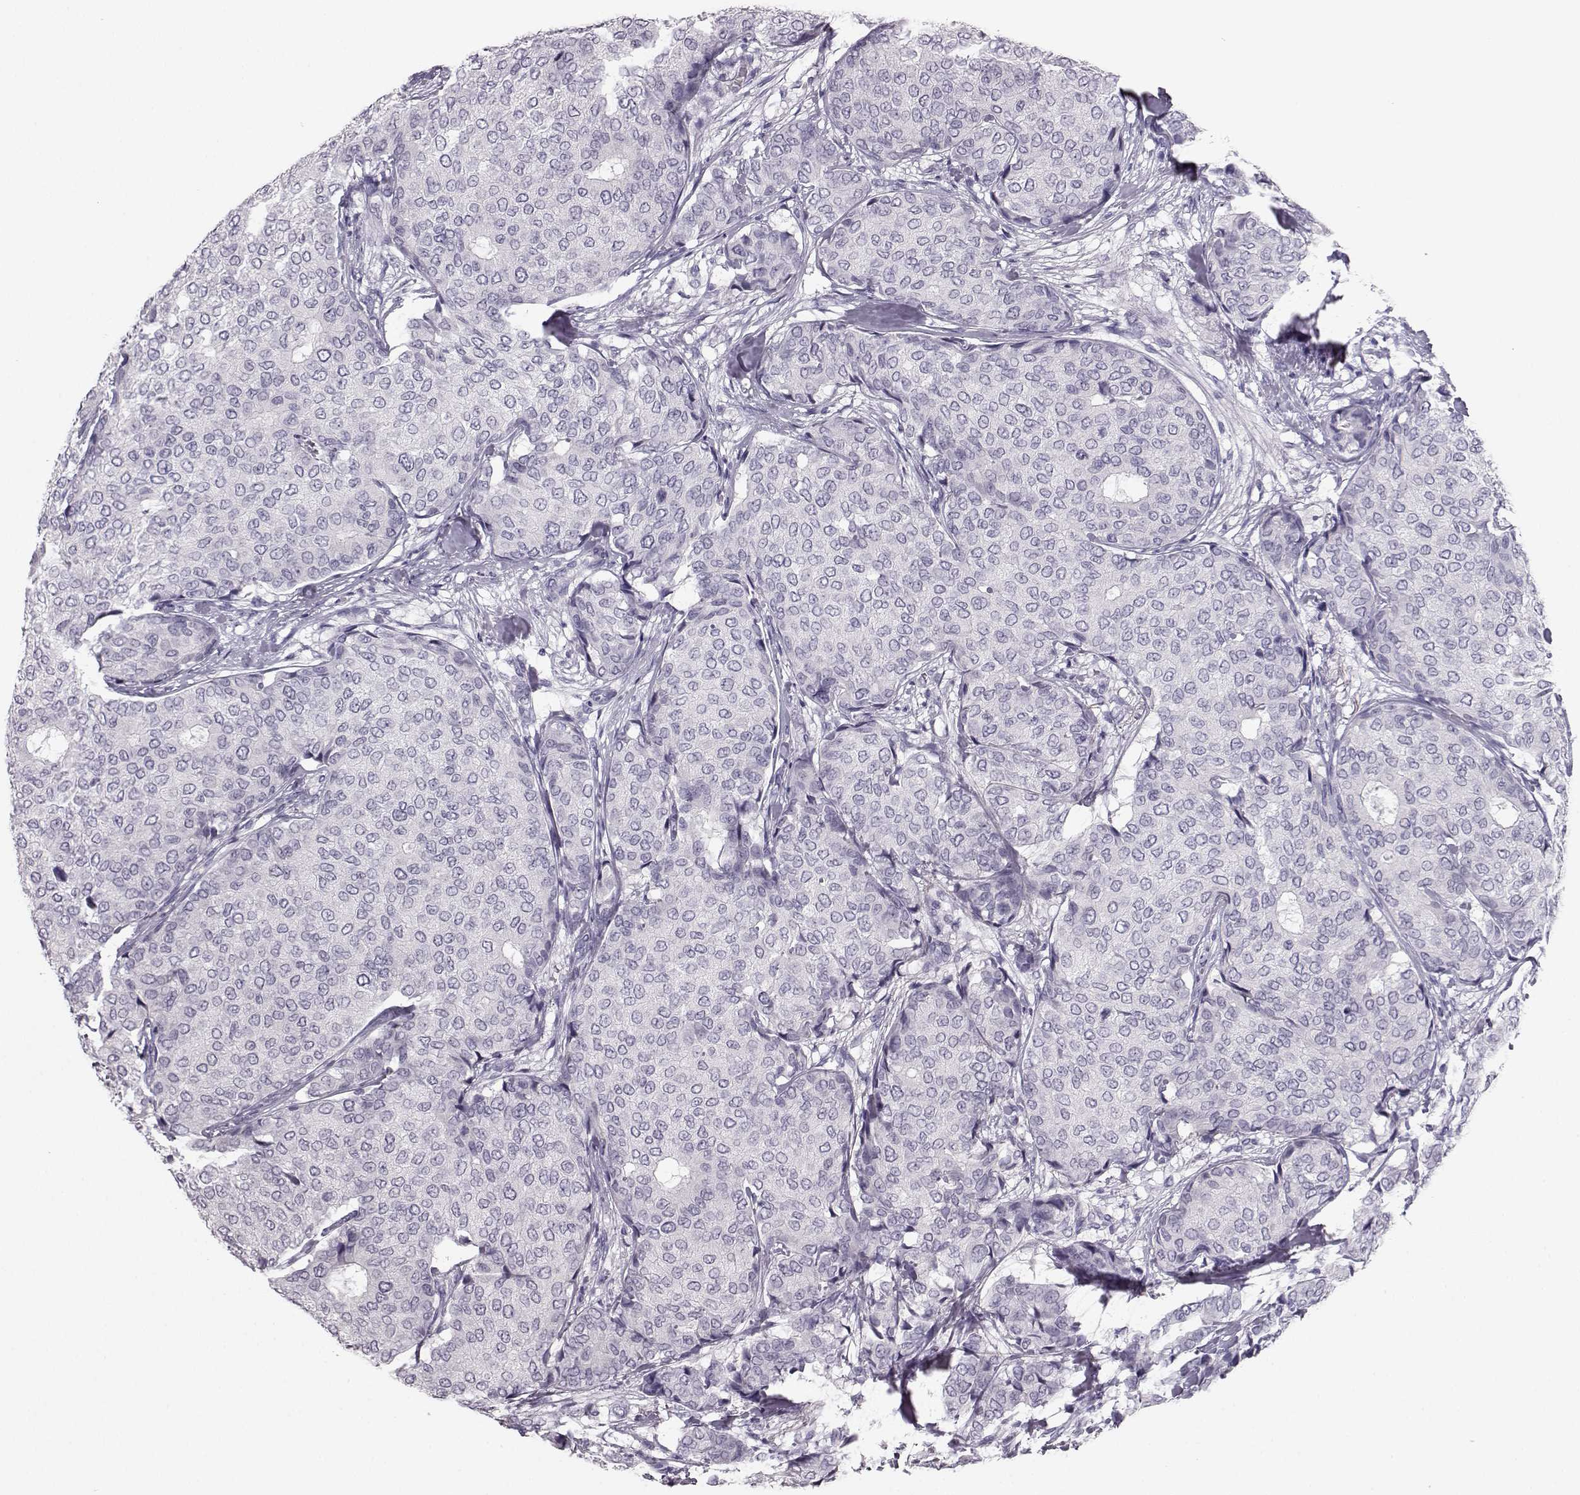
{"staining": {"intensity": "negative", "quantity": "none", "location": "none"}, "tissue": "breast cancer", "cell_type": "Tumor cells", "image_type": "cancer", "snomed": [{"axis": "morphology", "description": "Duct carcinoma"}, {"axis": "topography", "description": "Breast"}], "caption": "Tumor cells are negative for brown protein staining in breast invasive ductal carcinoma.", "gene": "BFSP2", "patient": {"sex": "female", "age": 75}}